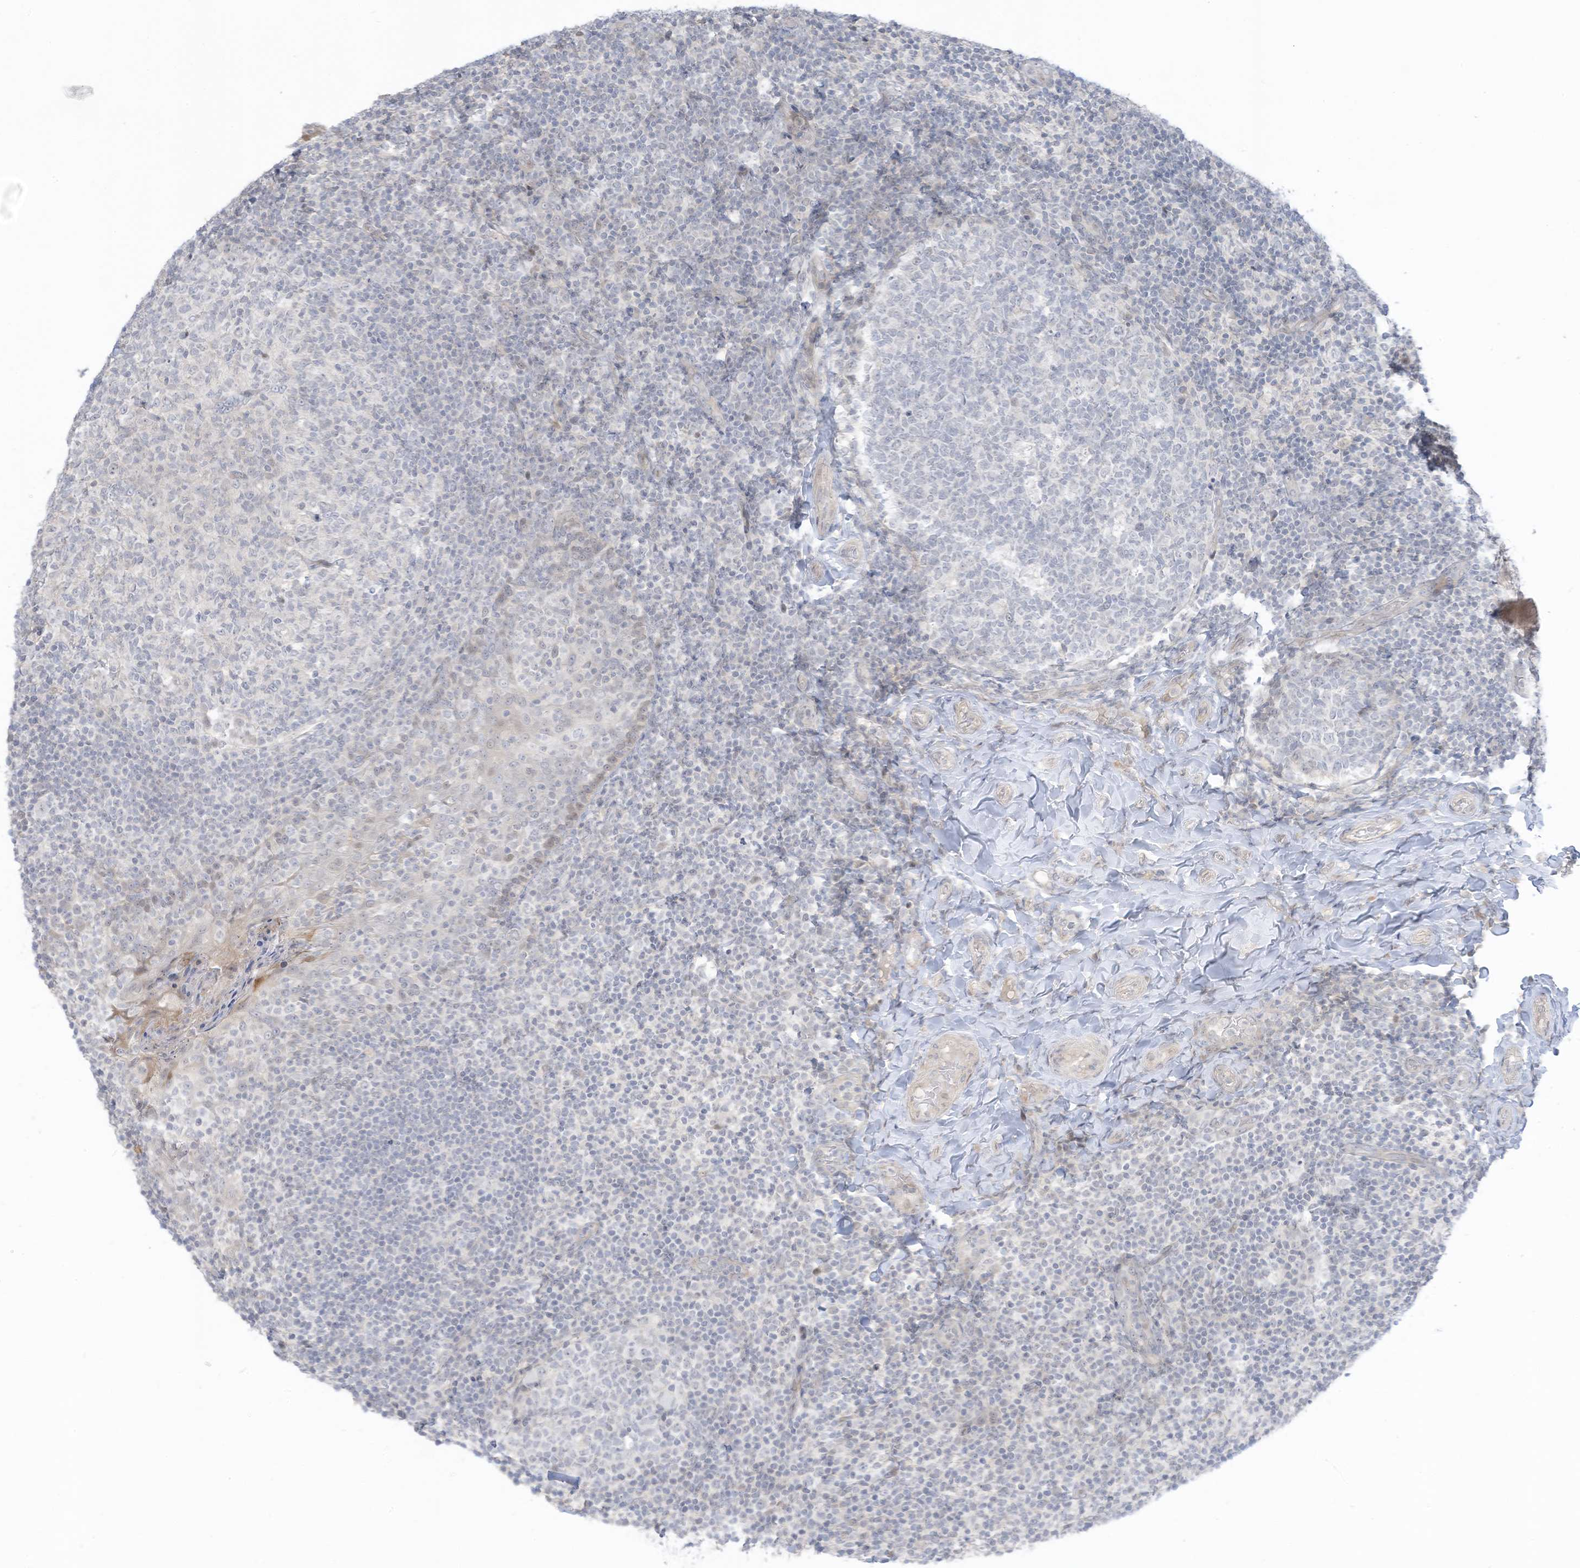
{"staining": {"intensity": "negative", "quantity": "none", "location": "none"}, "tissue": "tonsil", "cell_type": "Germinal center cells", "image_type": "normal", "snomed": [{"axis": "morphology", "description": "Normal tissue, NOS"}, {"axis": "topography", "description": "Tonsil"}], "caption": "A high-resolution image shows IHC staining of benign tonsil, which demonstrates no significant positivity in germinal center cells. (Brightfield microscopy of DAB (3,3'-diaminobenzidine) immunohistochemistry (IHC) at high magnification).", "gene": "ASPRV1", "patient": {"sex": "female", "age": 19}}